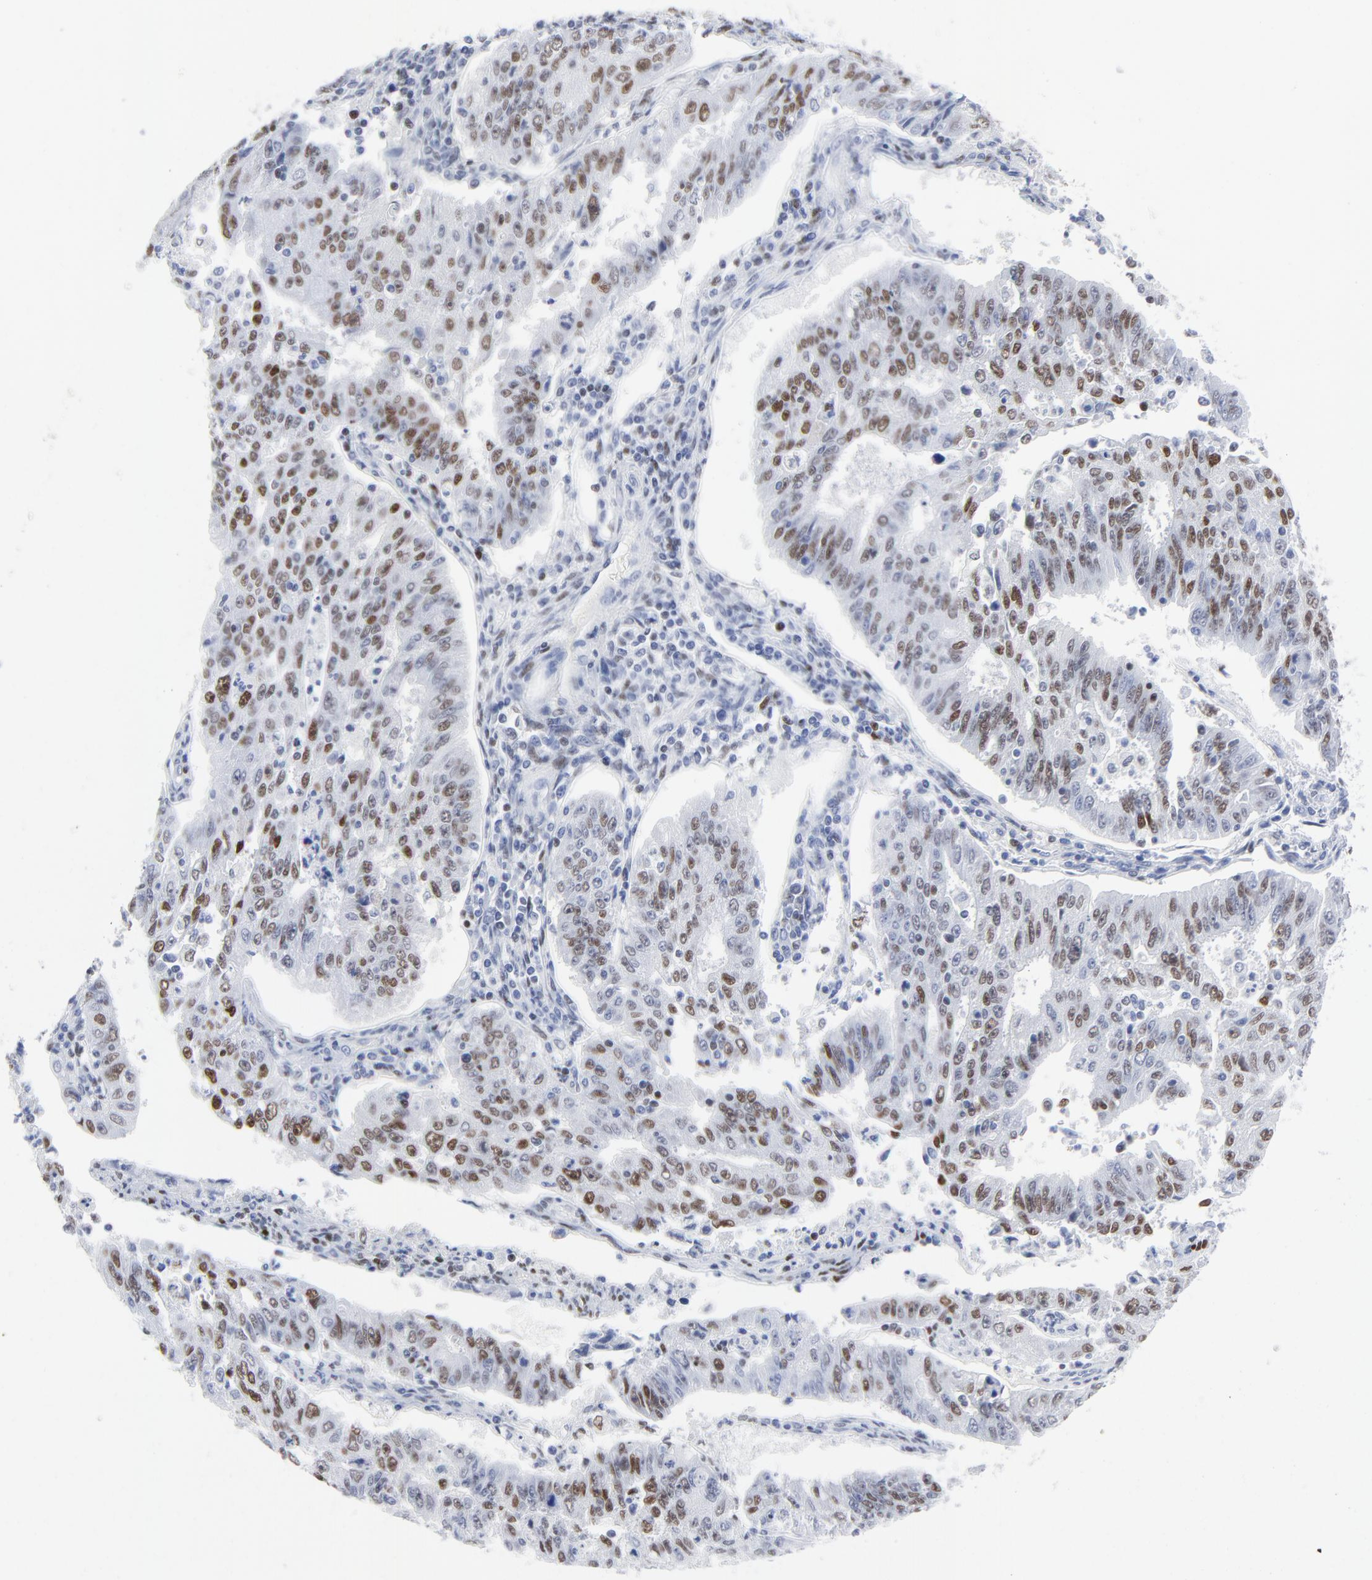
{"staining": {"intensity": "strong", "quantity": ">75%", "location": "nuclear"}, "tissue": "endometrial cancer", "cell_type": "Tumor cells", "image_type": "cancer", "snomed": [{"axis": "morphology", "description": "Adenocarcinoma, NOS"}, {"axis": "topography", "description": "Endometrium"}], "caption": "This is a photomicrograph of immunohistochemistry staining of endometrial cancer, which shows strong staining in the nuclear of tumor cells.", "gene": "JUN", "patient": {"sex": "female", "age": 42}}